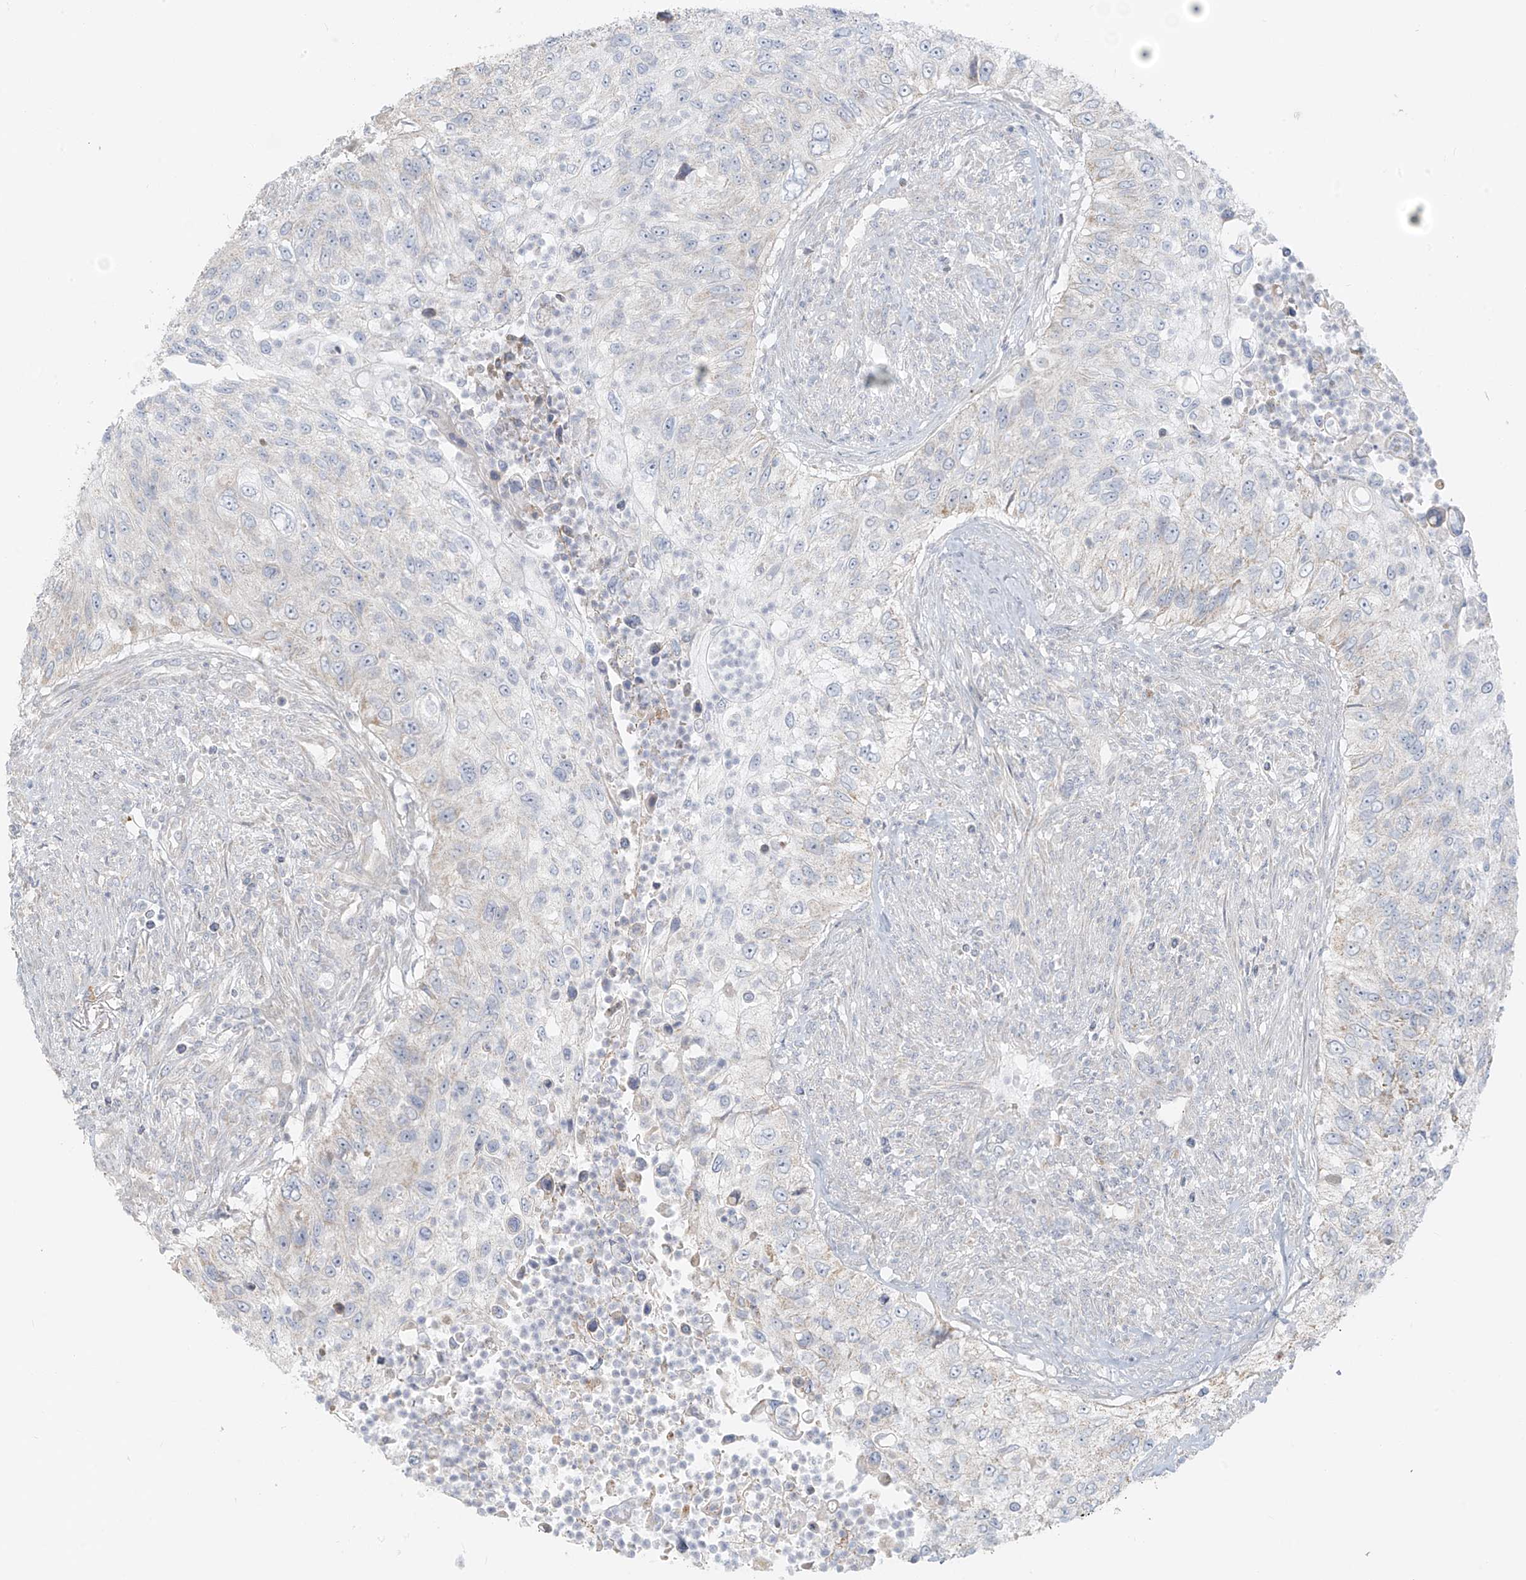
{"staining": {"intensity": "negative", "quantity": "none", "location": "none"}, "tissue": "urothelial cancer", "cell_type": "Tumor cells", "image_type": "cancer", "snomed": [{"axis": "morphology", "description": "Urothelial carcinoma, High grade"}, {"axis": "topography", "description": "Urinary bladder"}], "caption": "An immunohistochemistry photomicrograph of urothelial cancer is shown. There is no staining in tumor cells of urothelial cancer.", "gene": "UST", "patient": {"sex": "female", "age": 60}}